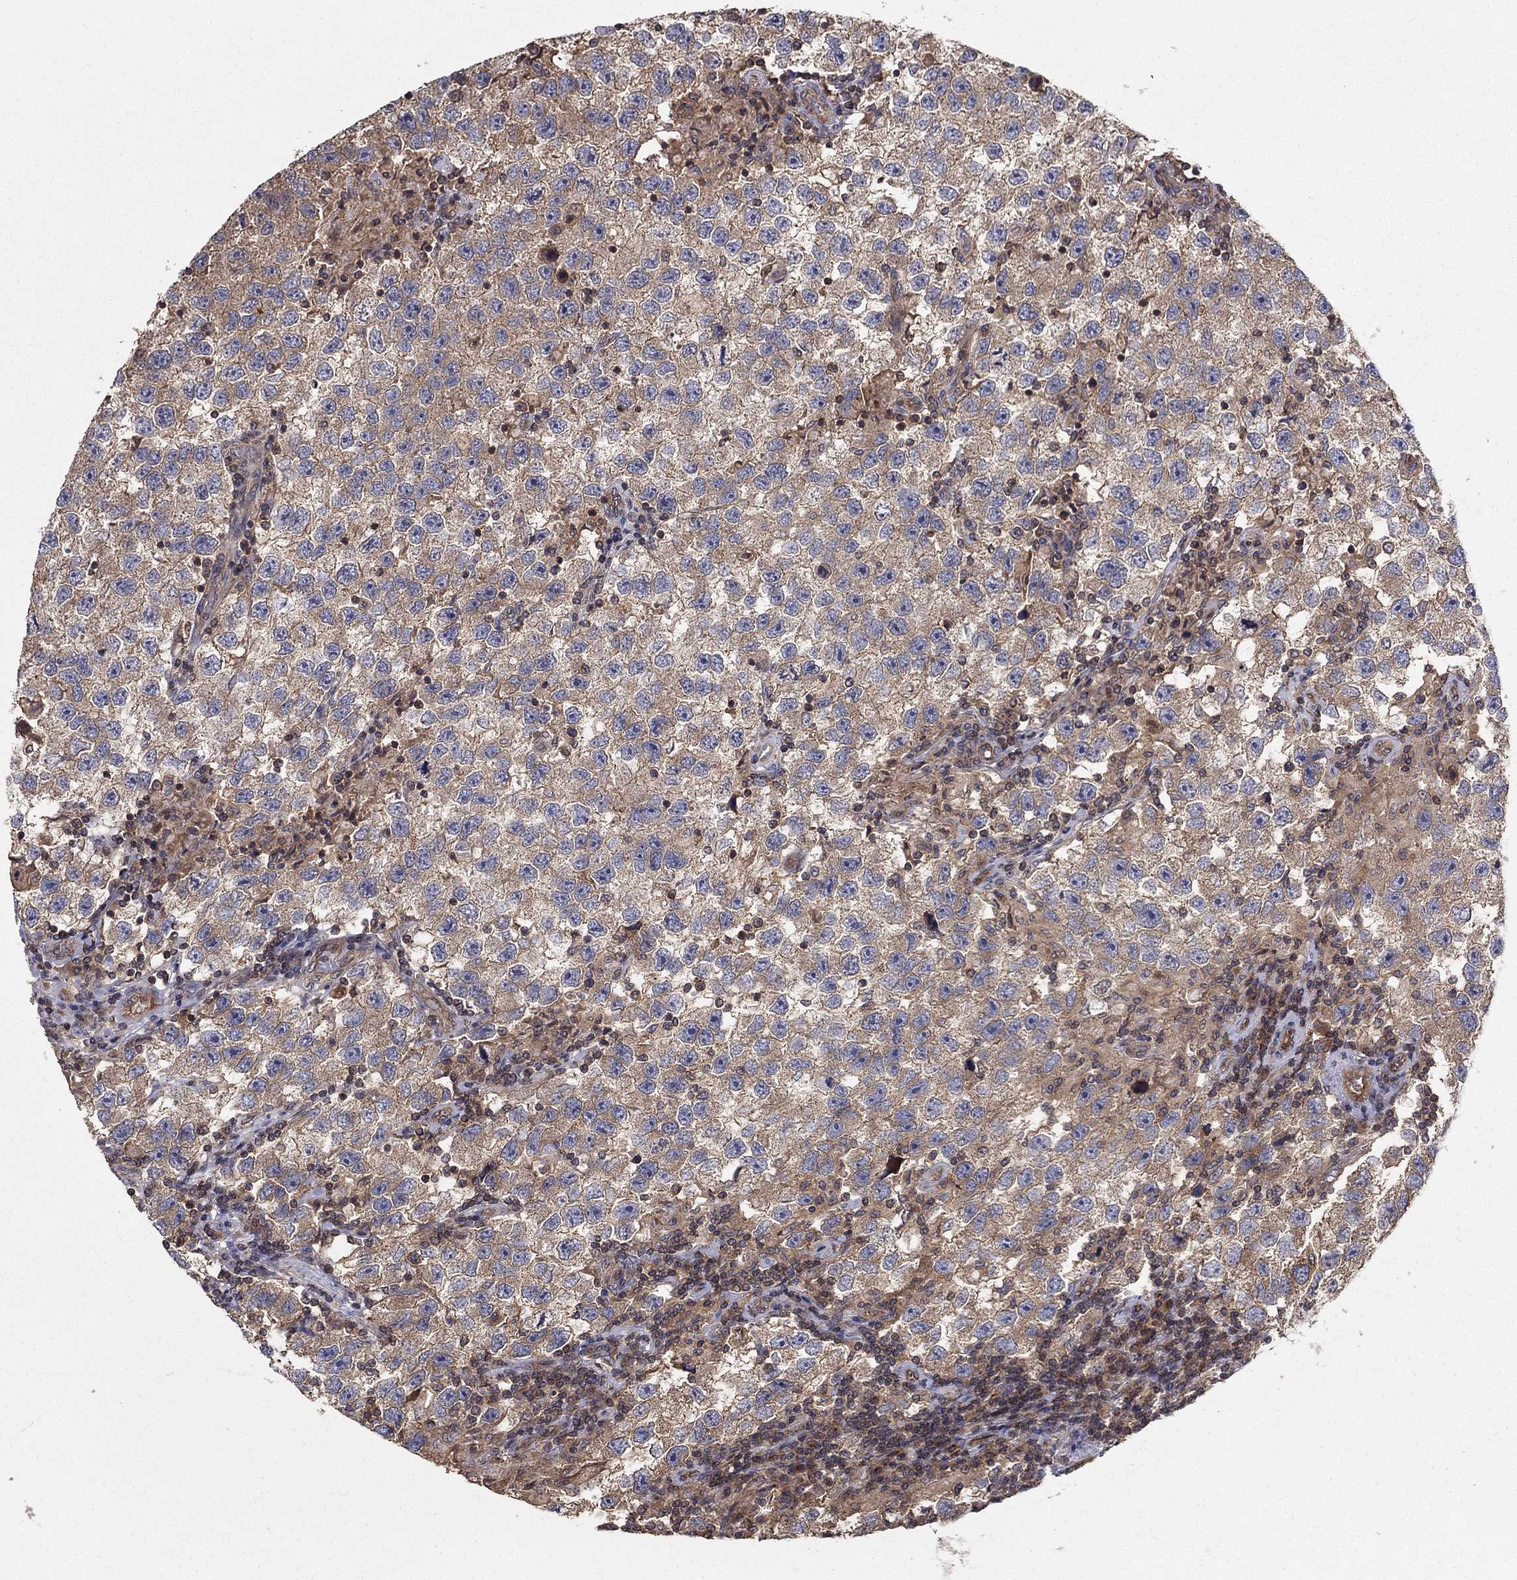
{"staining": {"intensity": "moderate", "quantity": "<25%", "location": "cytoplasmic/membranous"}, "tissue": "testis cancer", "cell_type": "Tumor cells", "image_type": "cancer", "snomed": [{"axis": "morphology", "description": "Seminoma, NOS"}, {"axis": "topography", "description": "Testis"}], "caption": "The micrograph demonstrates immunohistochemical staining of seminoma (testis). There is moderate cytoplasmic/membranous positivity is seen in approximately <25% of tumor cells.", "gene": "BMERB1", "patient": {"sex": "male", "age": 26}}